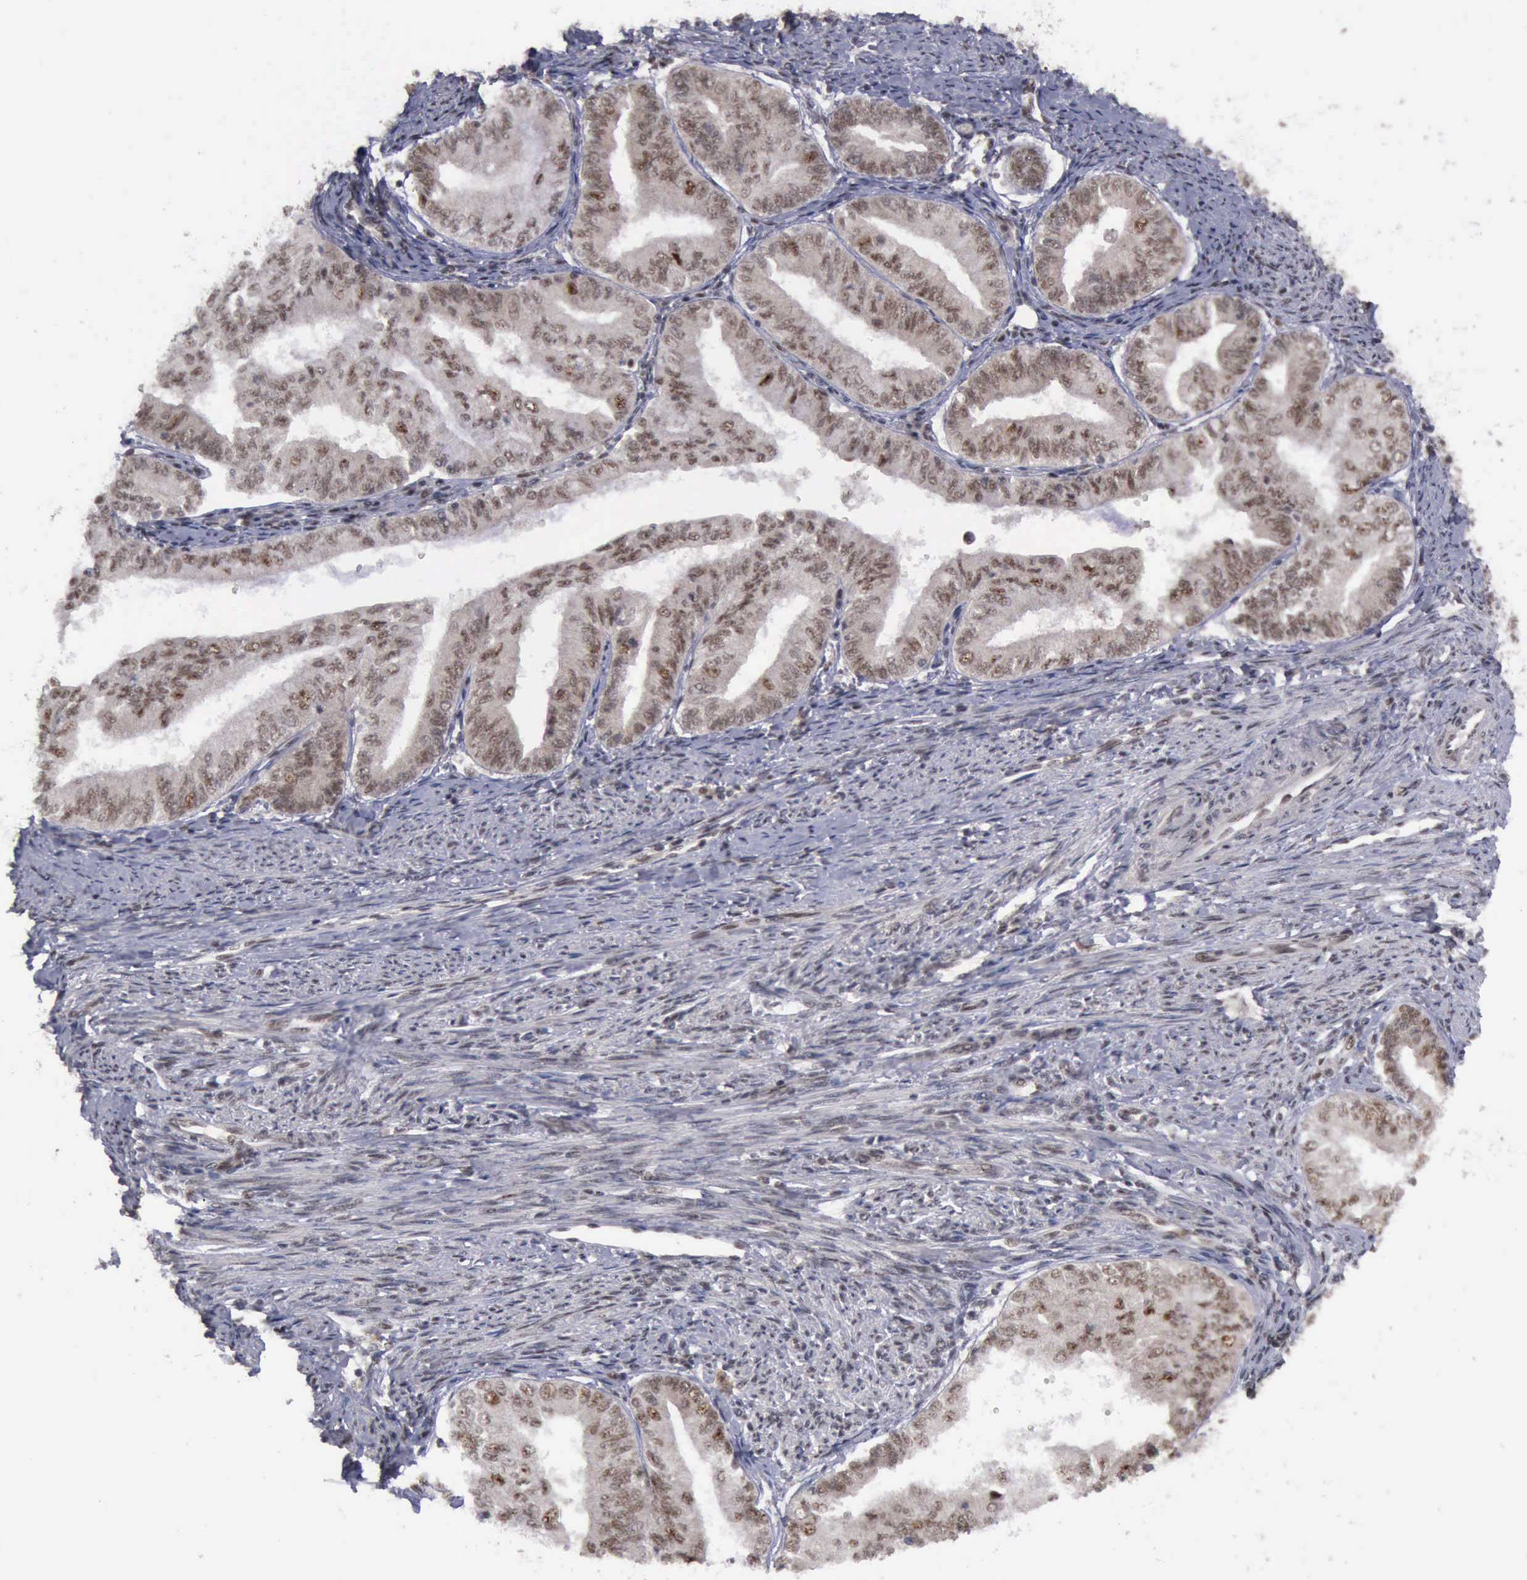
{"staining": {"intensity": "moderate", "quantity": ">75%", "location": "cytoplasmic/membranous,nuclear"}, "tissue": "endometrial cancer", "cell_type": "Tumor cells", "image_type": "cancer", "snomed": [{"axis": "morphology", "description": "Adenocarcinoma, NOS"}, {"axis": "topography", "description": "Endometrium"}], "caption": "Moderate cytoplasmic/membranous and nuclear staining is seen in approximately >75% of tumor cells in endometrial cancer.", "gene": "ATM", "patient": {"sex": "female", "age": 66}}